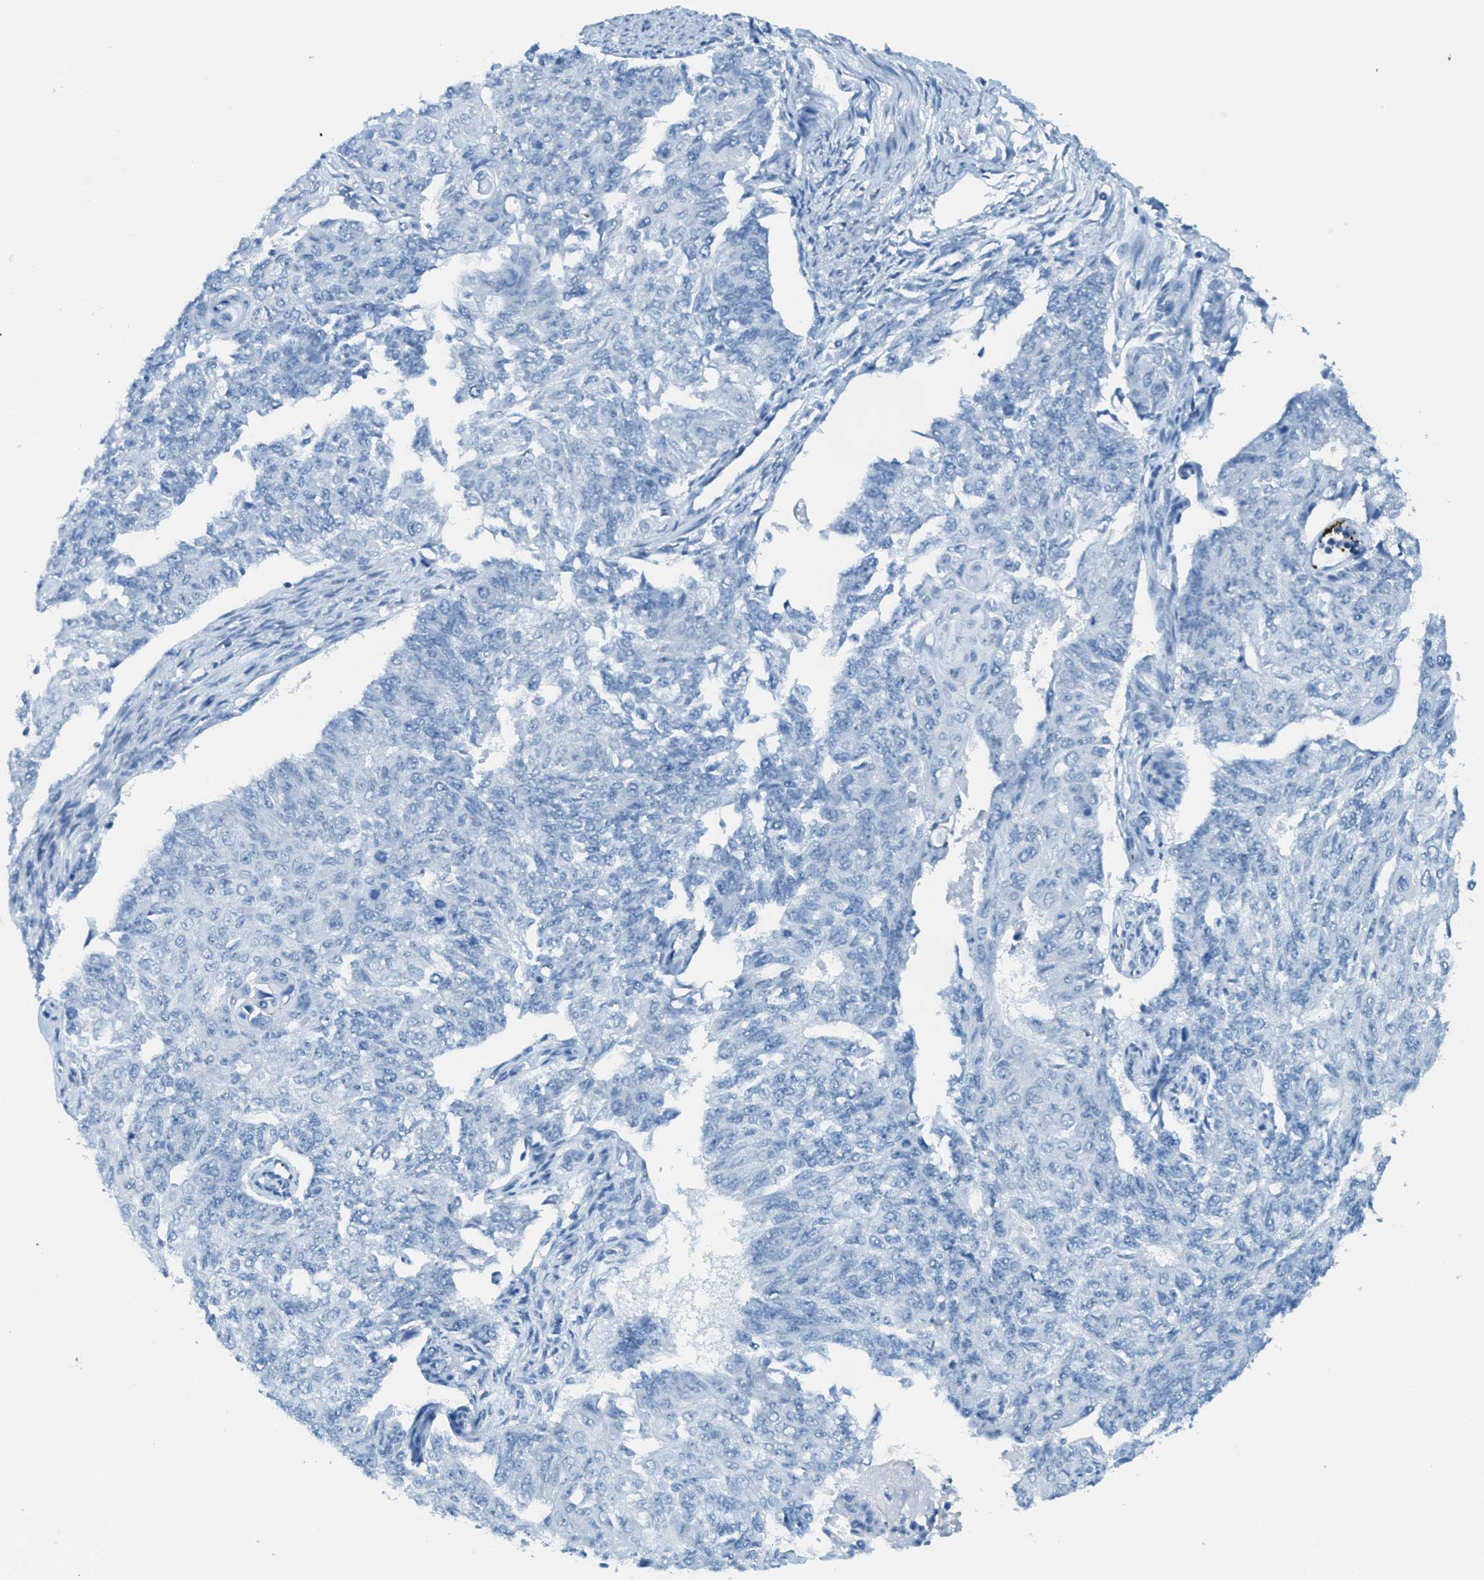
{"staining": {"intensity": "negative", "quantity": "none", "location": "none"}, "tissue": "endometrial cancer", "cell_type": "Tumor cells", "image_type": "cancer", "snomed": [{"axis": "morphology", "description": "Adenocarcinoma, NOS"}, {"axis": "topography", "description": "Endometrium"}], "caption": "This is a micrograph of immunohistochemistry (IHC) staining of adenocarcinoma (endometrial), which shows no expression in tumor cells.", "gene": "PPBP", "patient": {"sex": "female", "age": 32}}